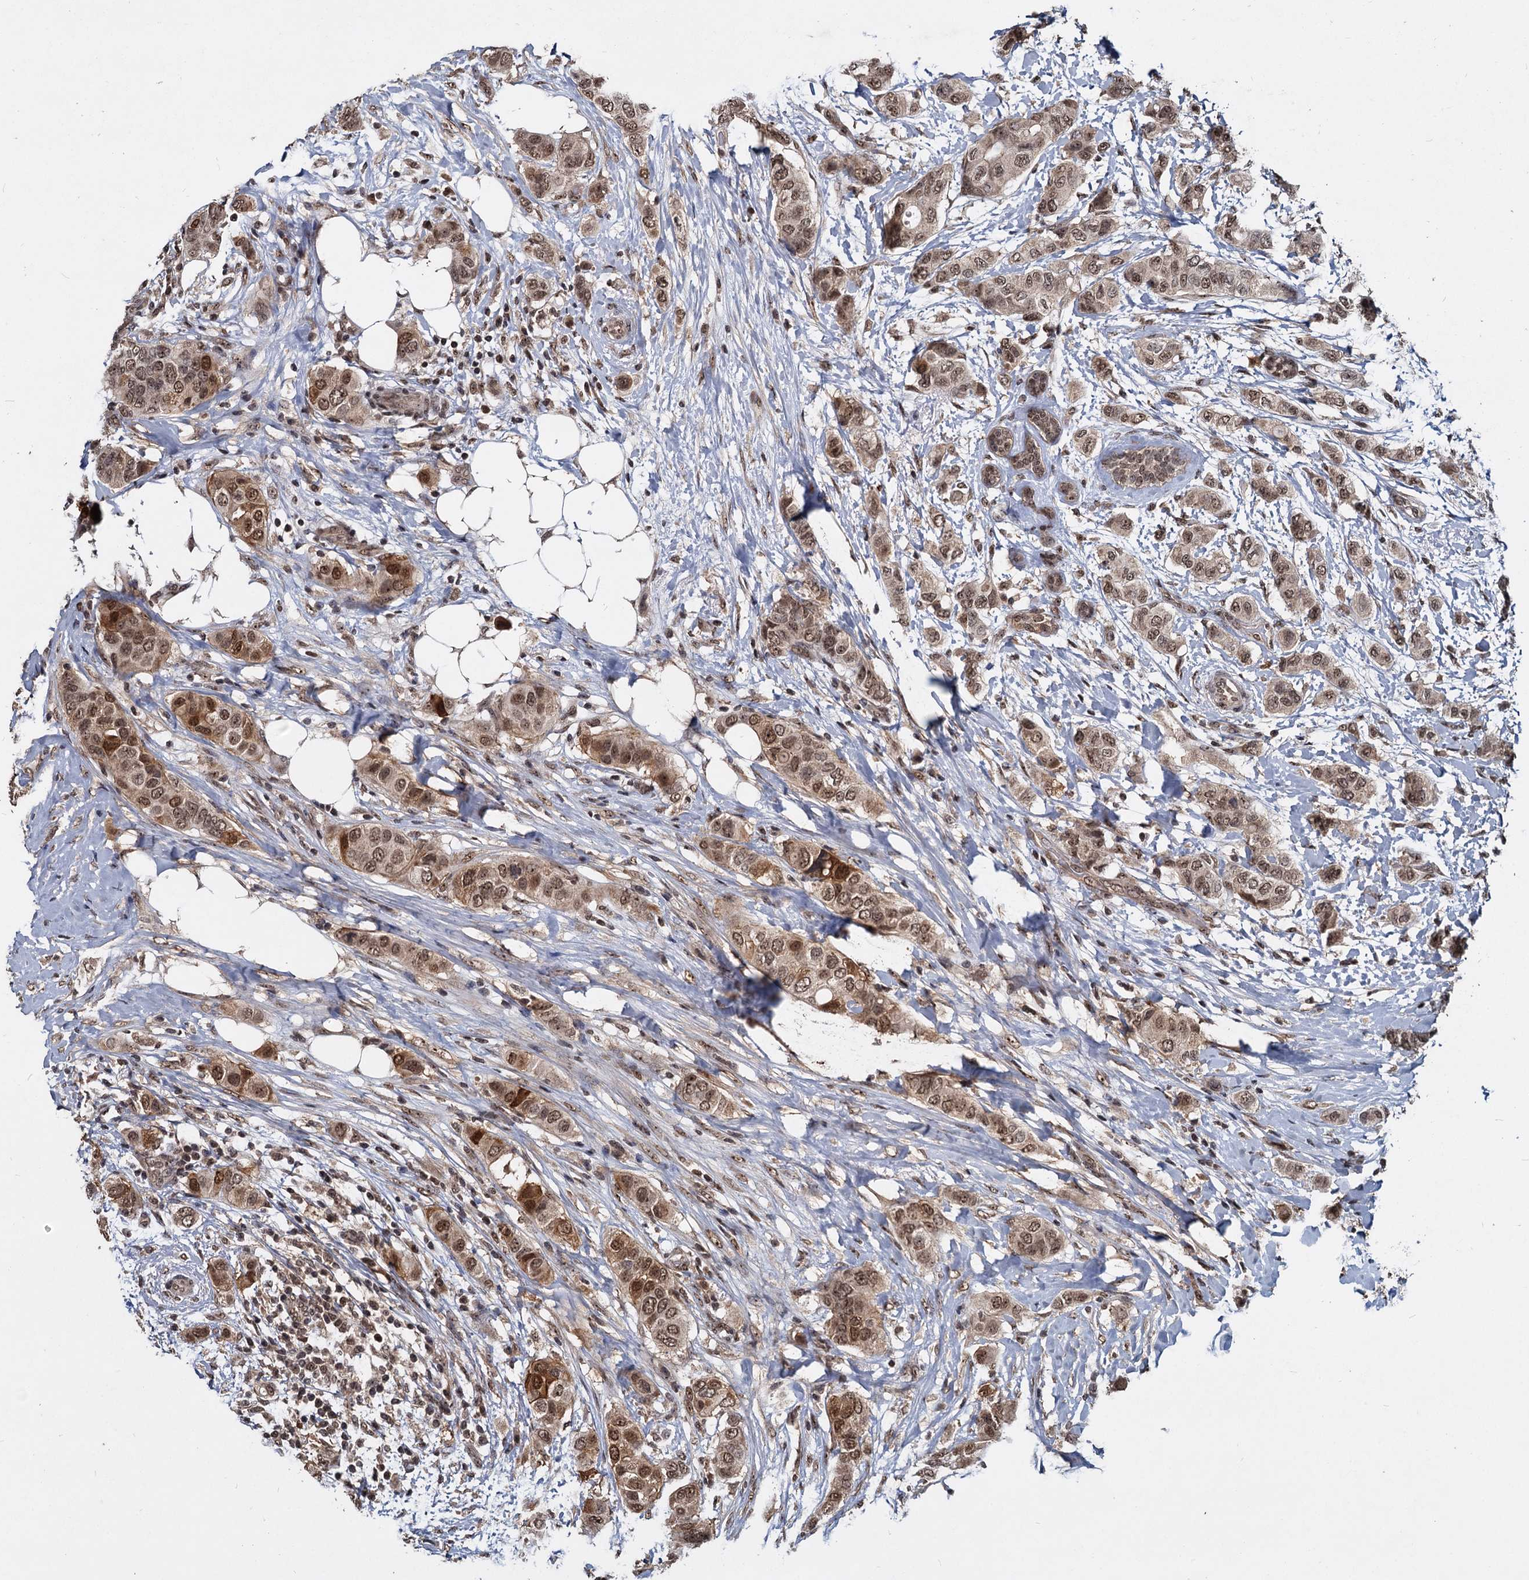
{"staining": {"intensity": "moderate", "quantity": ">75%", "location": "cytoplasmic/membranous,nuclear"}, "tissue": "breast cancer", "cell_type": "Tumor cells", "image_type": "cancer", "snomed": [{"axis": "morphology", "description": "Lobular carcinoma"}, {"axis": "topography", "description": "Breast"}], "caption": "IHC micrograph of human breast cancer (lobular carcinoma) stained for a protein (brown), which displays medium levels of moderate cytoplasmic/membranous and nuclear staining in approximately >75% of tumor cells.", "gene": "FAM216B", "patient": {"sex": "female", "age": 51}}